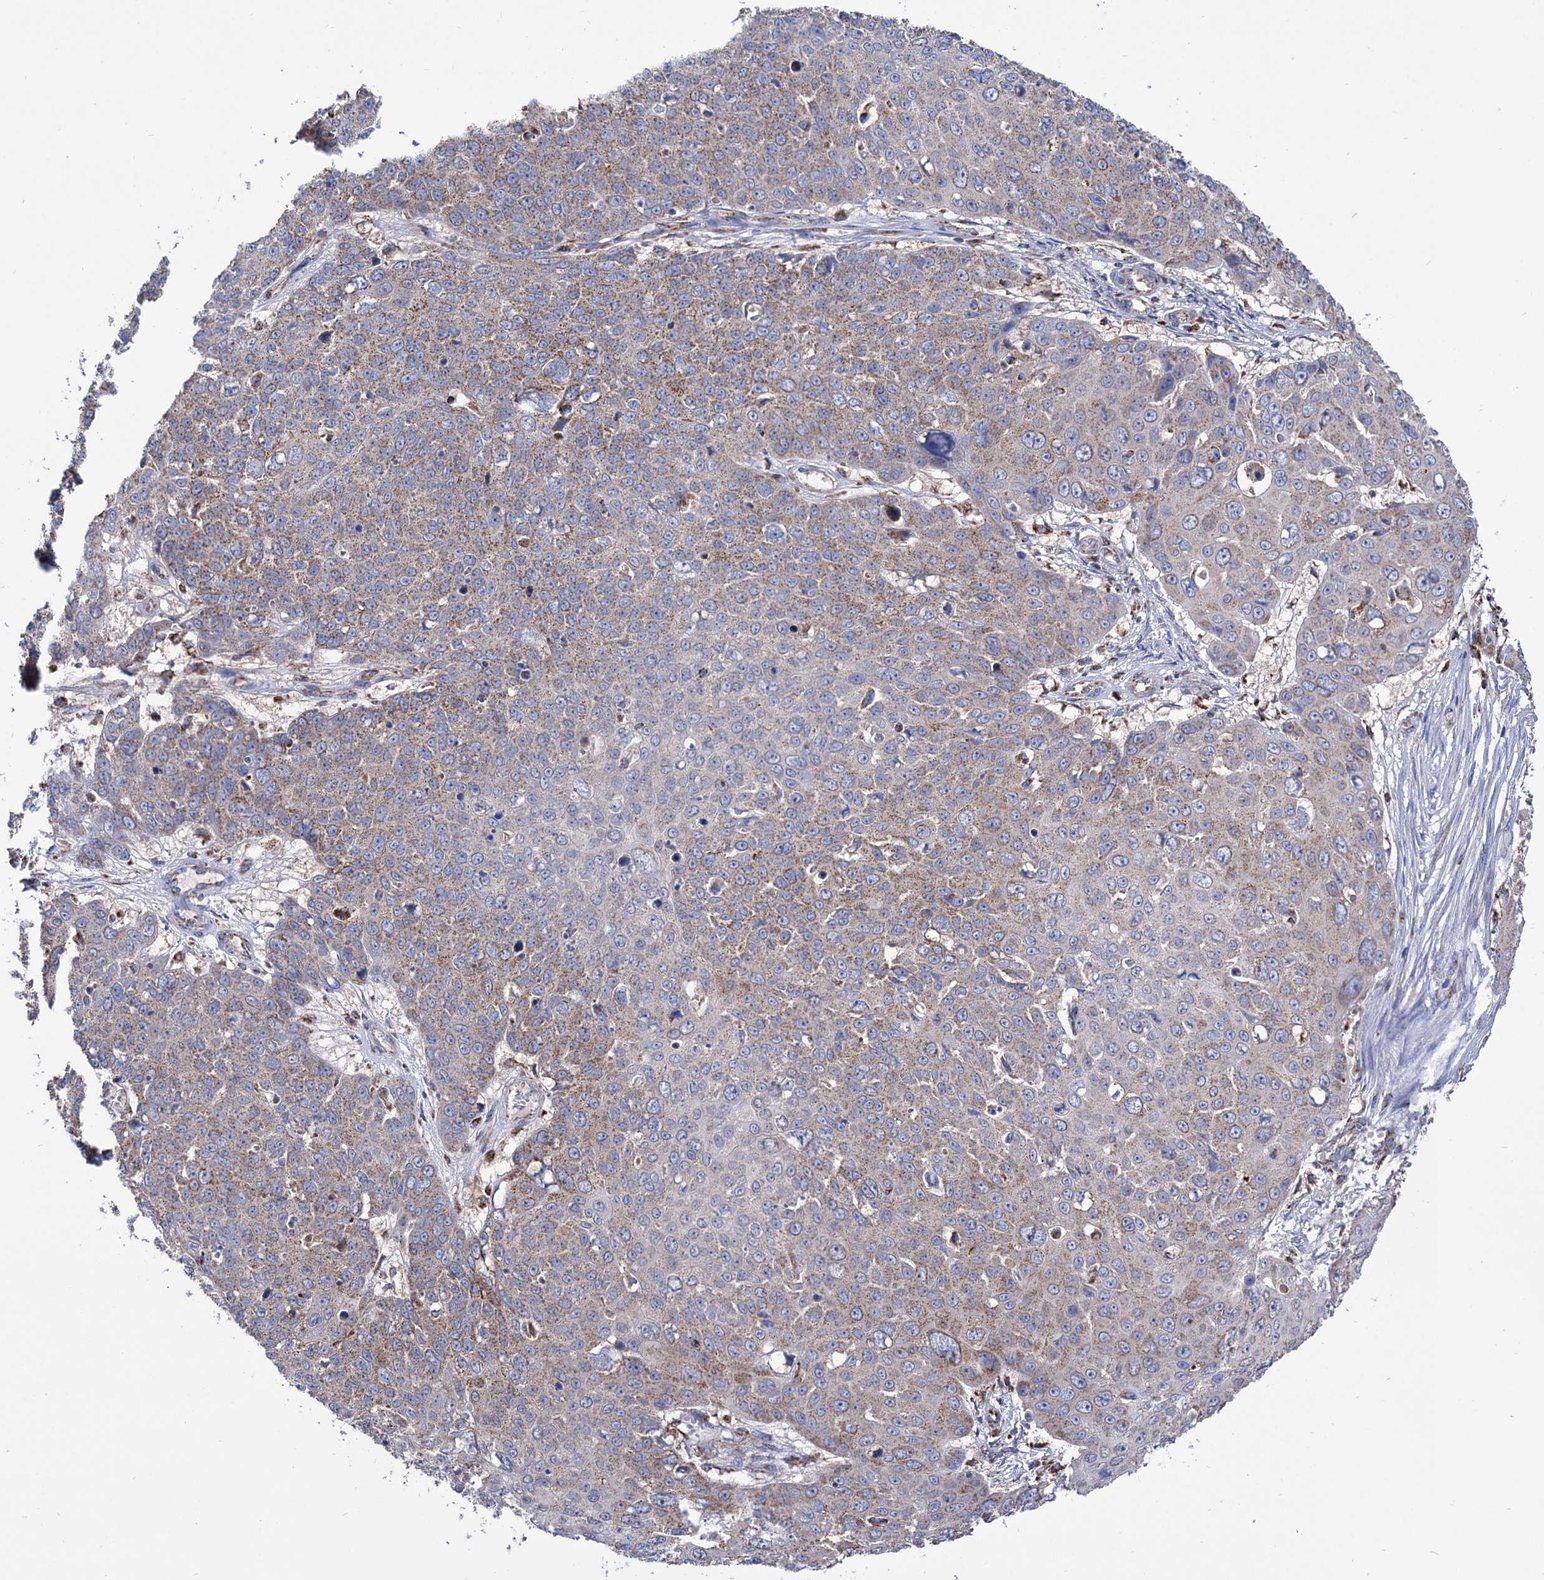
{"staining": {"intensity": "moderate", "quantity": "25%-75%", "location": "cytoplasmic/membranous"}, "tissue": "skin cancer", "cell_type": "Tumor cells", "image_type": "cancer", "snomed": [{"axis": "morphology", "description": "Squamous cell carcinoma, NOS"}, {"axis": "topography", "description": "Skin"}], "caption": "High-power microscopy captured an immunohistochemistry image of skin squamous cell carcinoma, revealing moderate cytoplasmic/membranous positivity in approximately 25%-75% of tumor cells. The staining was performed using DAB (3,3'-diaminobenzidine) to visualize the protein expression in brown, while the nuclei were stained in blue with hematoxylin (Magnification: 20x).", "gene": "ABHD10", "patient": {"sex": "male", "age": 71}}